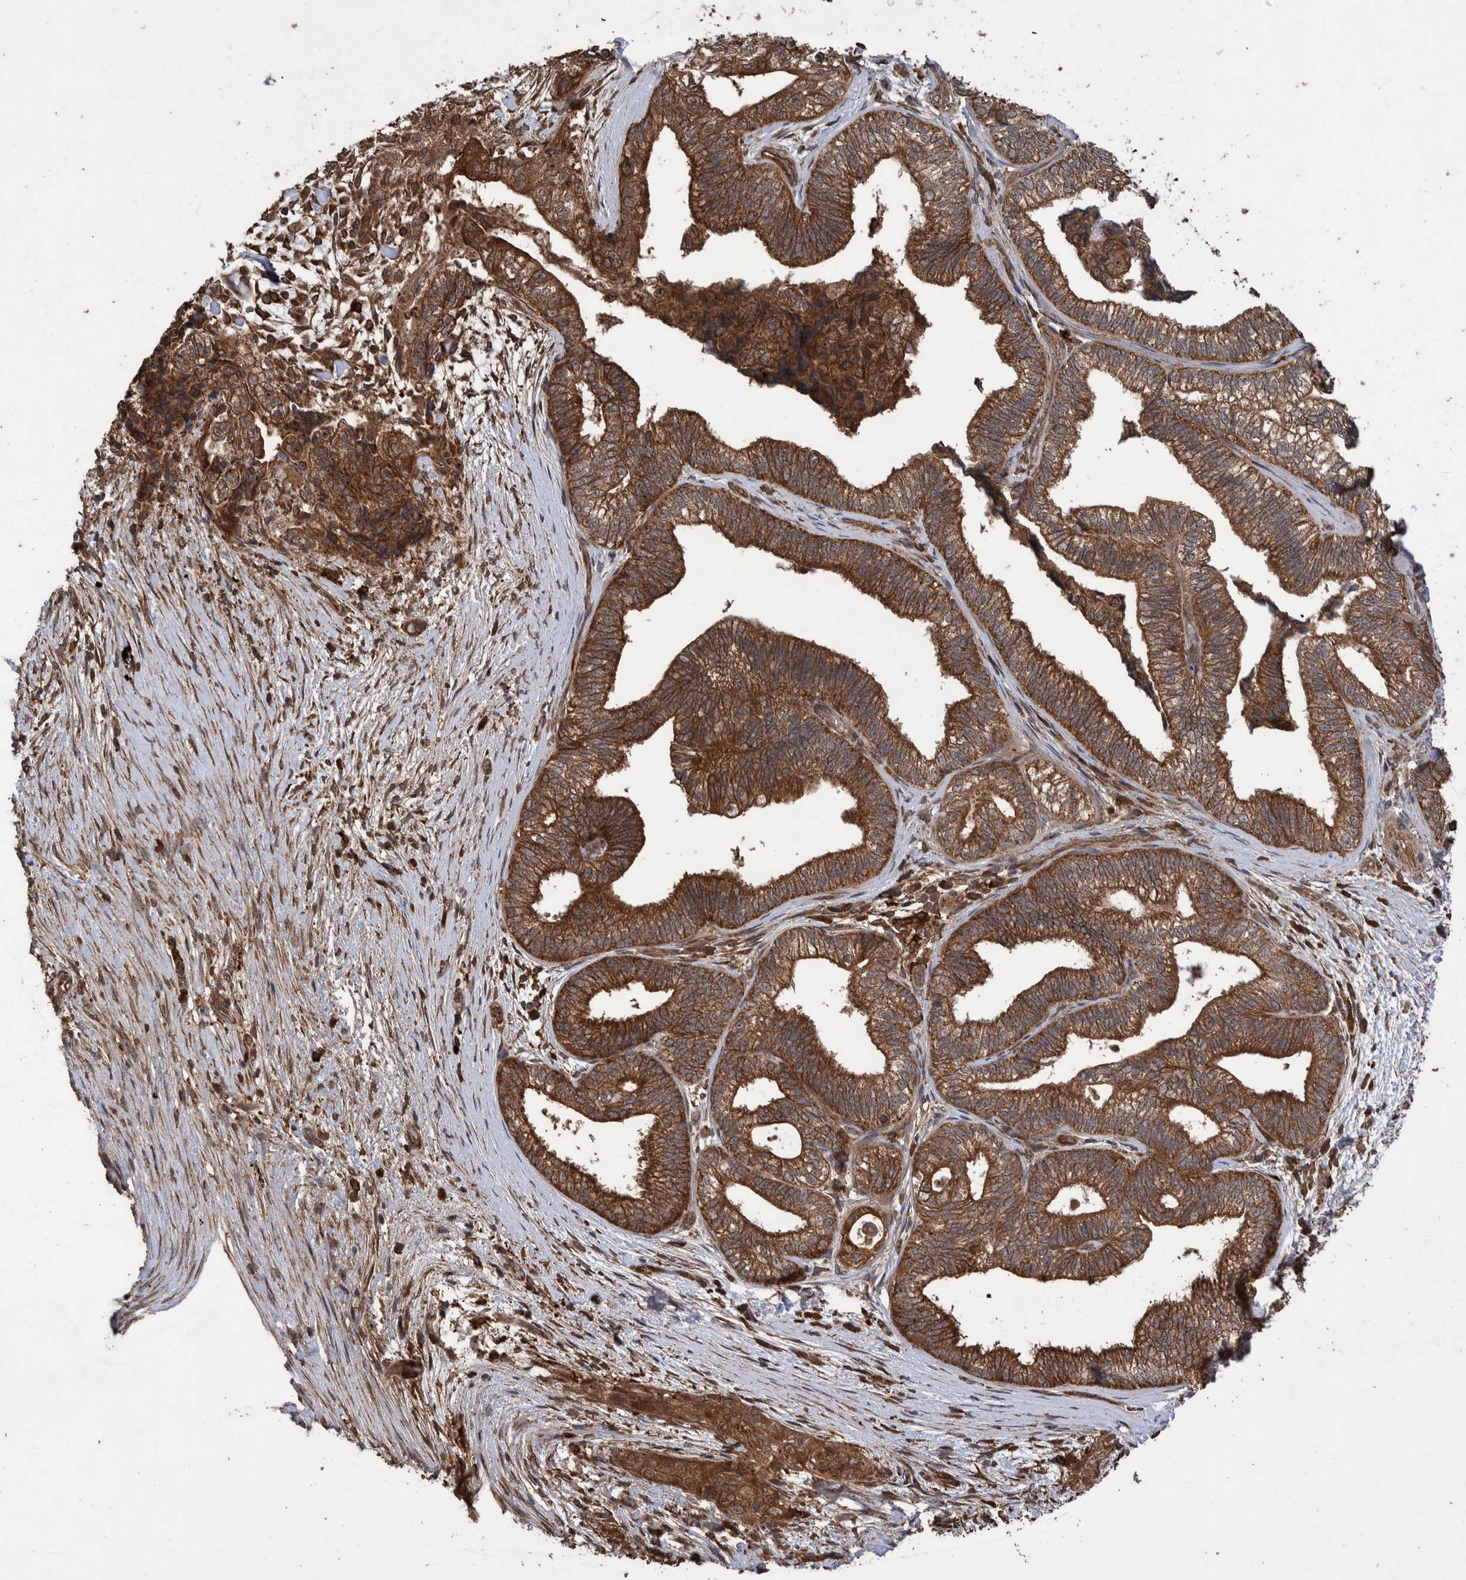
{"staining": {"intensity": "strong", "quantity": ">75%", "location": "cytoplasmic/membranous"}, "tissue": "pancreatic cancer", "cell_type": "Tumor cells", "image_type": "cancer", "snomed": [{"axis": "morphology", "description": "Adenocarcinoma, NOS"}, {"axis": "topography", "description": "Pancreas"}], "caption": "A high-resolution micrograph shows IHC staining of pancreatic adenocarcinoma, which exhibits strong cytoplasmic/membranous positivity in about >75% of tumor cells.", "gene": "TRIM16", "patient": {"sex": "male", "age": 72}}